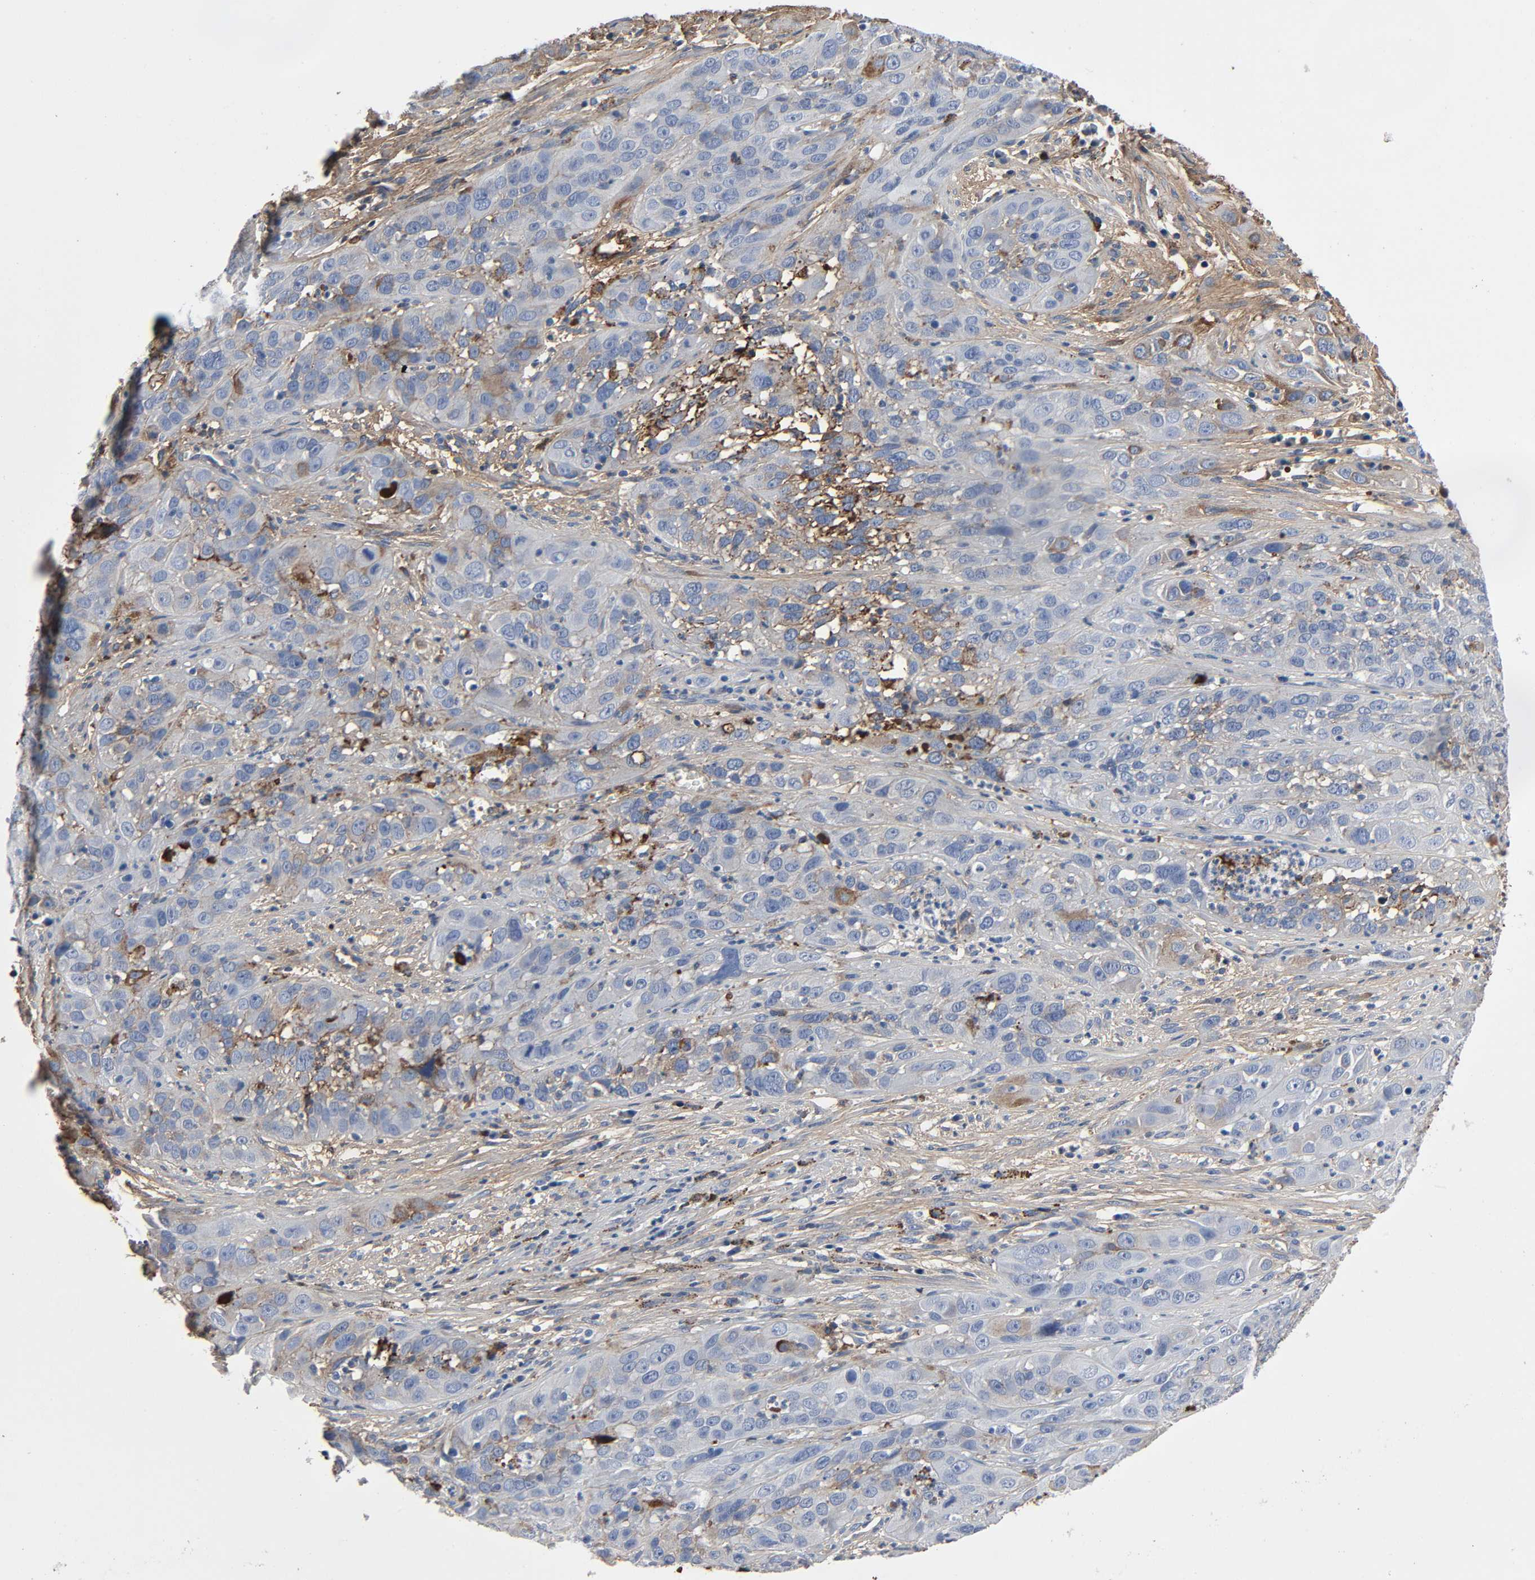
{"staining": {"intensity": "moderate", "quantity": "25%-75%", "location": "cytoplasmic/membranous"}, "tissue": "cervical cancer", "cell_type": "Tumor cells", "image_type": "cancer", "snomed": [{"axis": "morphology", "description": "Squamous cell carcinoma, NOS"}, {"axis": "topography", "description": "Cervix"}], "caption": "Immunohistochemical staining of cervical squamous cell carcinoma shows medium levels of moderate cytoplasmic/membranous staining in about 25%-75% of tumor cells.", "gene": "C3", "patient": {"sex": "female", "age": 32}}